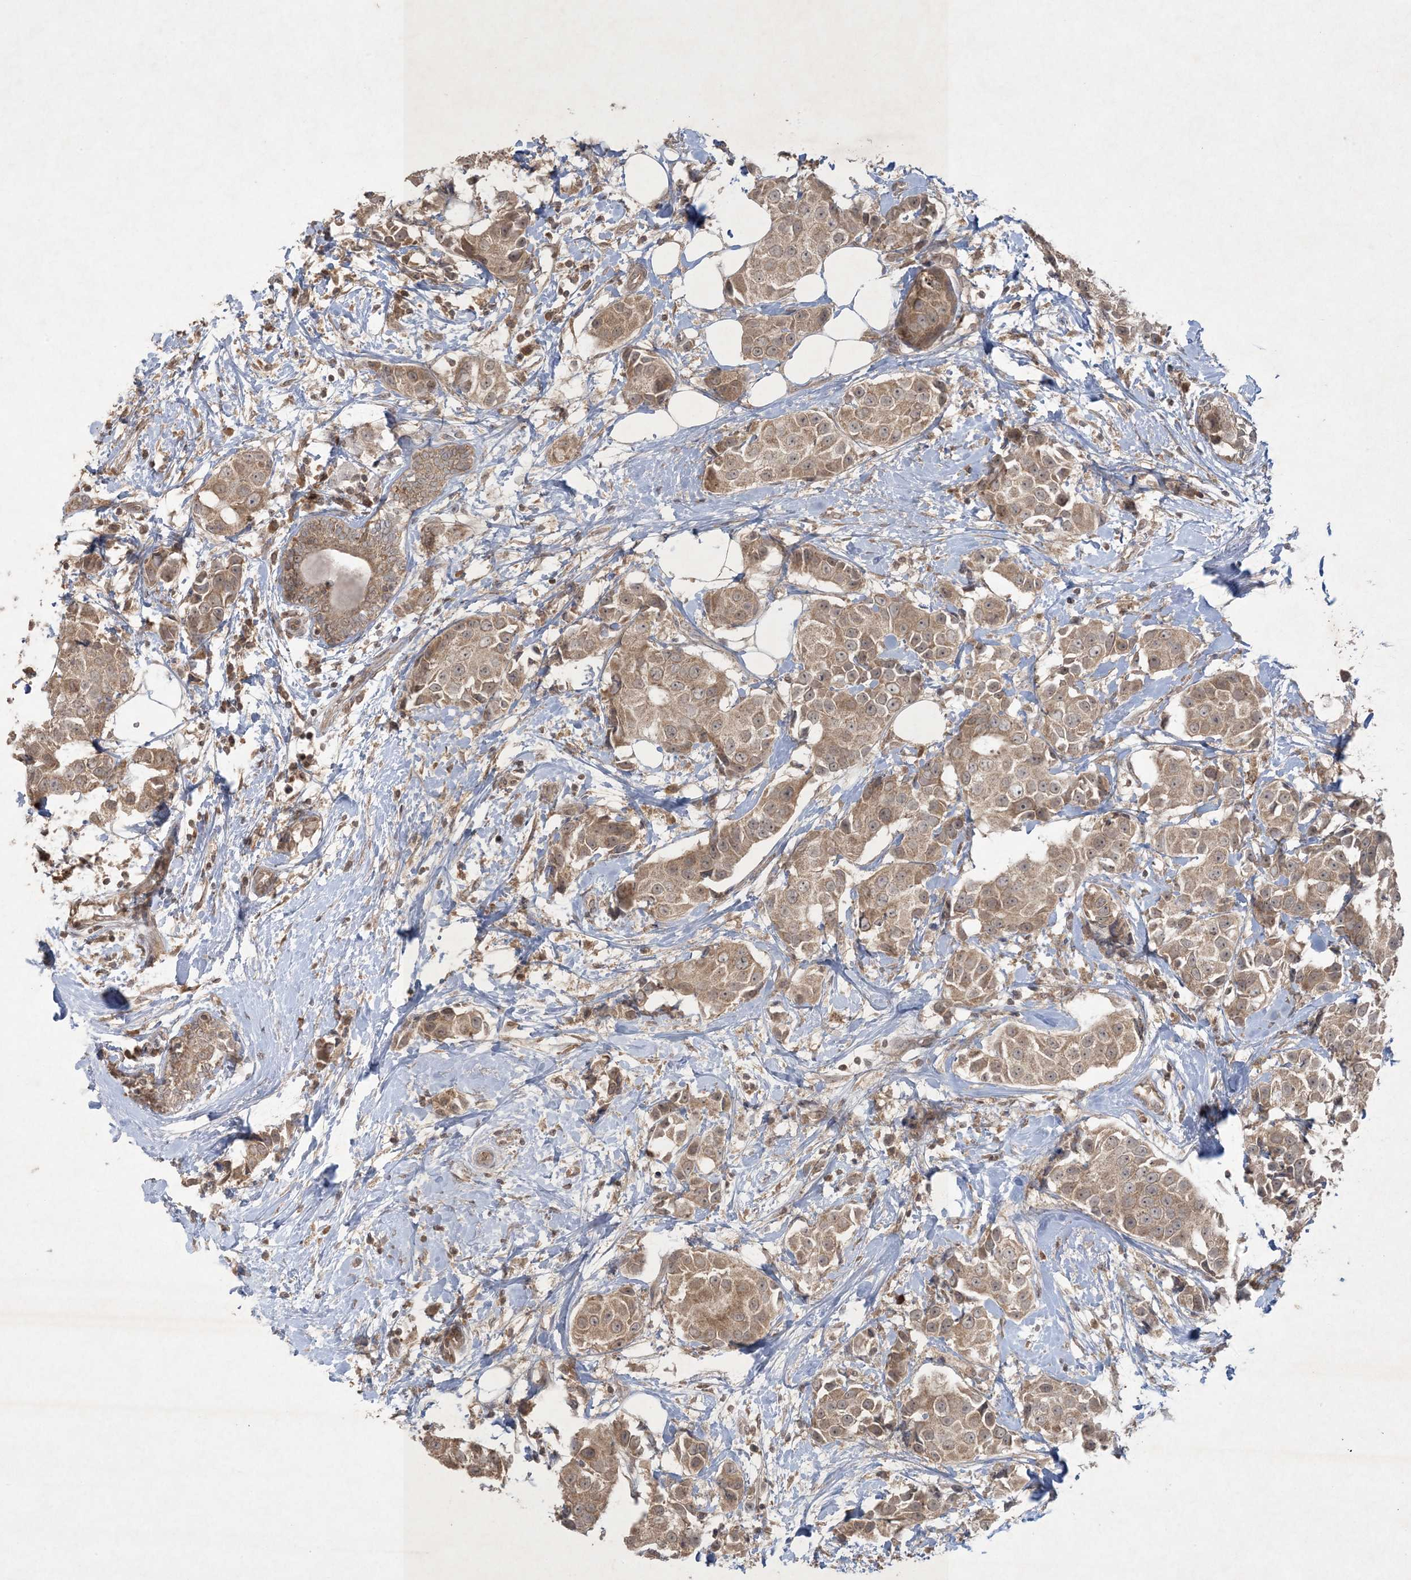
{"staining": {"intensity": "moderate", "quantity": ">75%", "location": "cytoplasmic/membranous,nuclear"}, "tissue": "breast cancer", "cell_type": "Tumor cells", "image_type": "cancer", "snomed": [{"axis": "morphology", "description": "Normal tissue, NOS"}, {"axis": "morphology", "description": "Duct carcinoma"}, {"axis": "topography", "description": "Breast"}], "caption": "DAB immunohistochemical staining of intraductal carcinoma (breast) reveals moderate cytoplasmic/membranous and nuclear protein positivity in approximately >75% of tumor cells.", "gene": "NRBP2", "patient": {"sex": "female", "age": 39}}